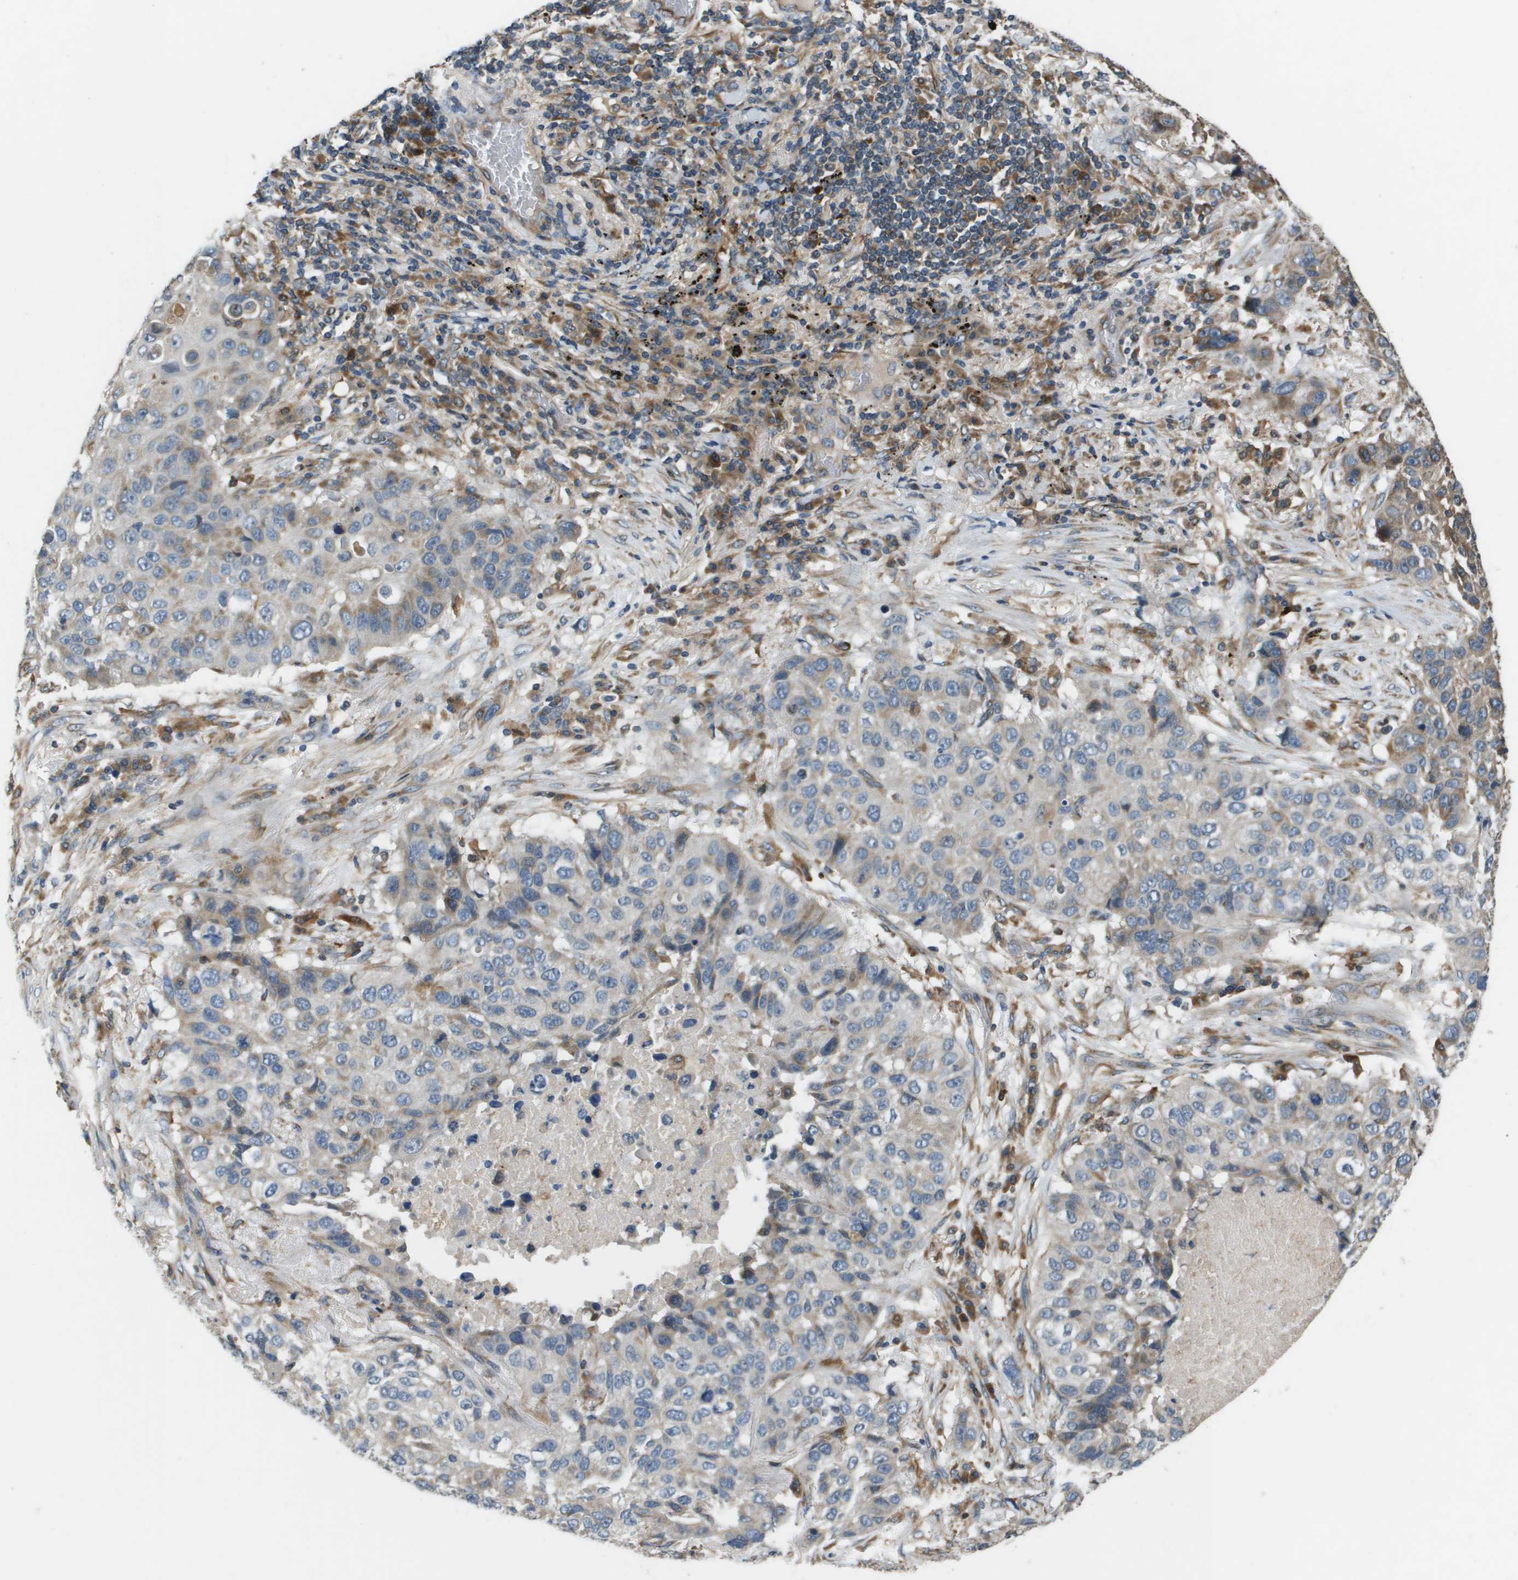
{"staining": {"intensity": "weak", "quantity": "25%-75%", "location": "cytoplasmic/membranous"}, "tissue": "lung cancer", "cell_type": "Tumor cells", "image_type": "cancer", "snomed": [{"axis": "morphology", "description": "Squamous cell carcinoma, NOS"}, {"axis": "topography", "description": "Lung"}], "caption": "A high-resolution photomicrograph shows immunohistochemistry staining of lung squamous cell carcinoma, which demonstrates weak cytoplasmic/membranous staining in about 25%-75% of tumor cells.", "gene": "SAMSN1", "patient": {"sex": "male", "age": 57}}